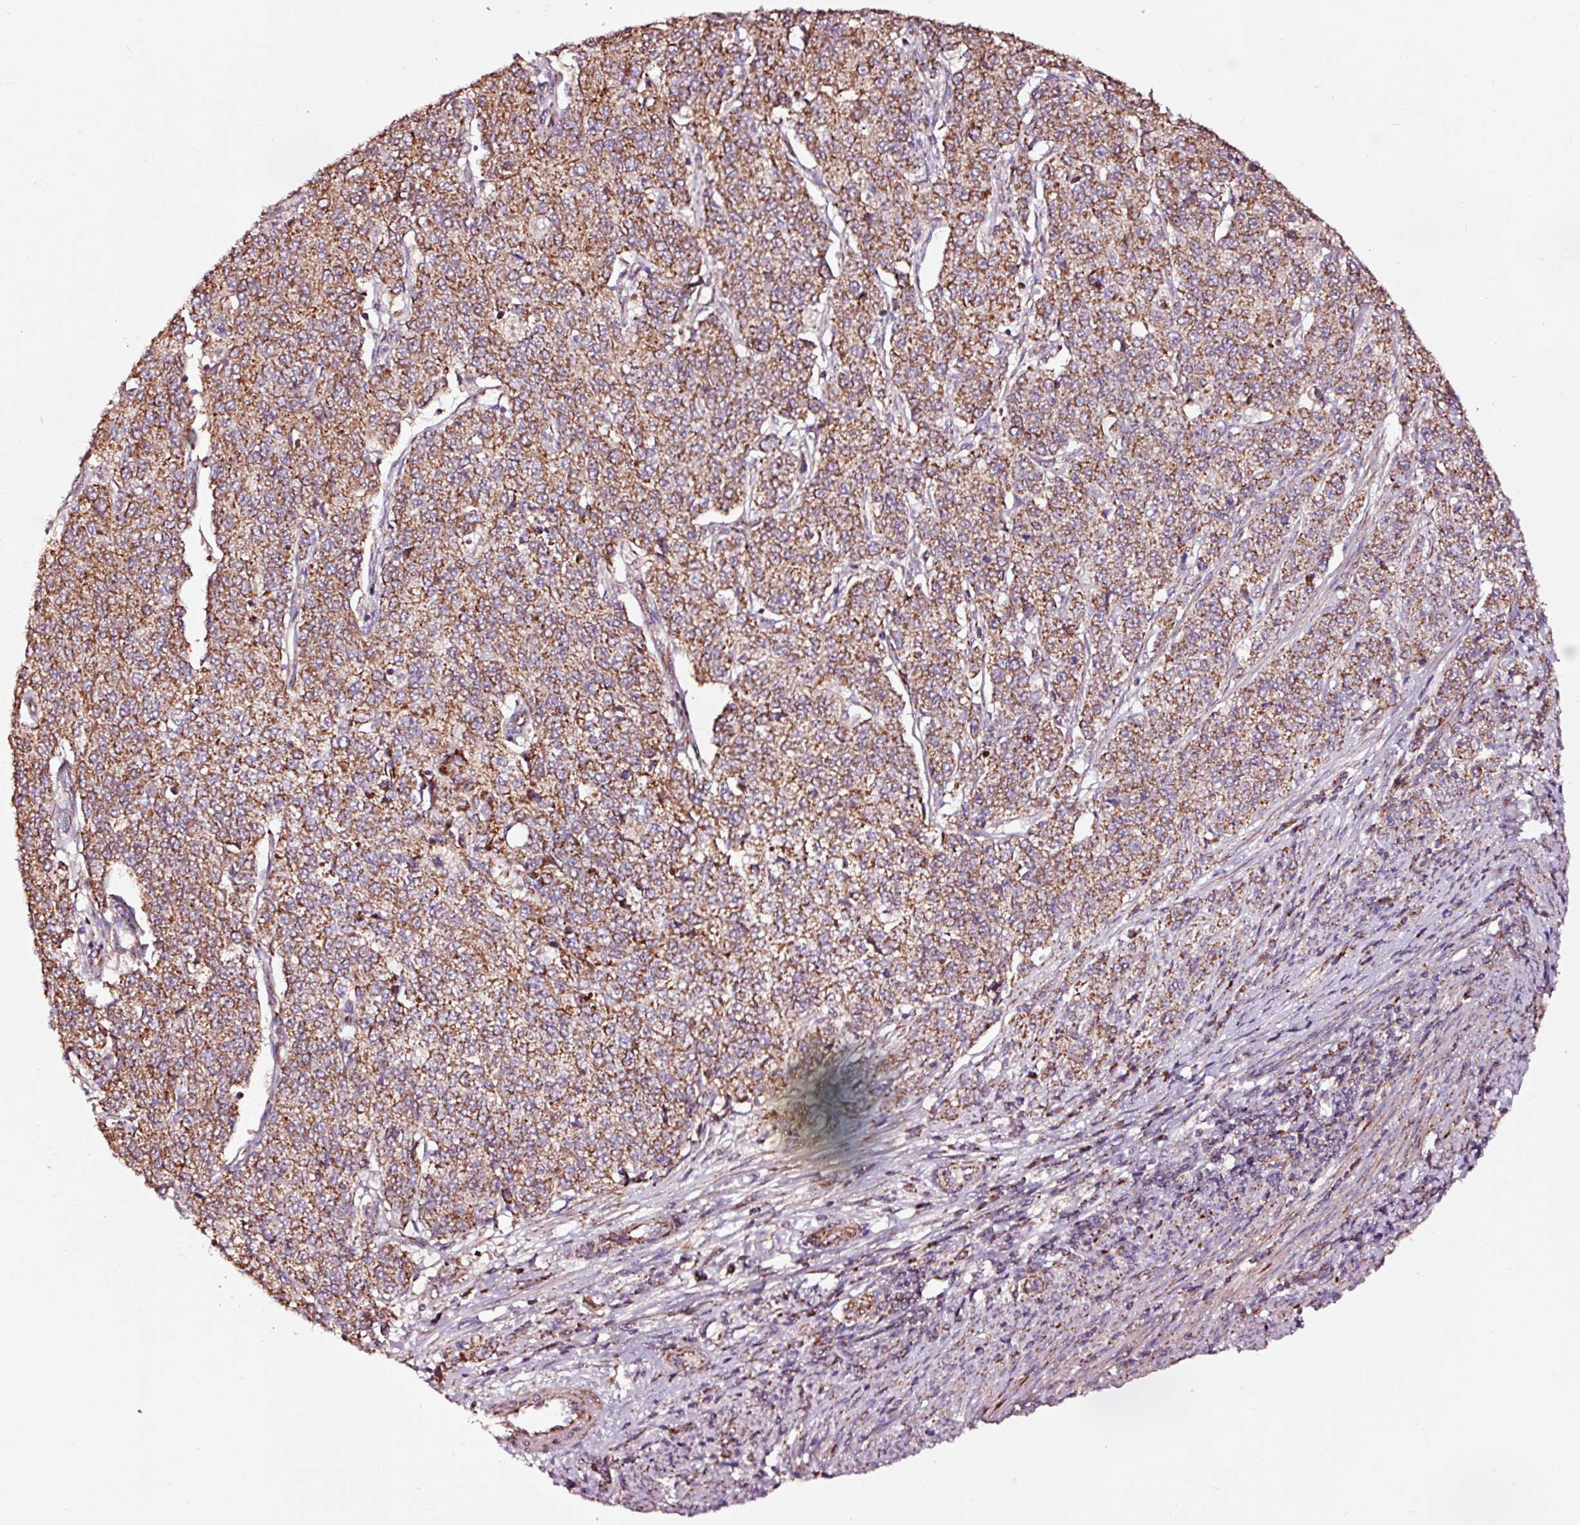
{"staining": {"intensity": "moderate", "quantity": ">75%", "location": "cytoplasmic/membranous"}, "tissue": "endometrial cancer", "cell_type": "Tumor cells", "image_type": "cancer", "snomed": [{"axis": "morphology", "description": "Adenocarcinoma, NOS"}, {"axis": "topography", "description": "Endometrium"}], "caption": "The micrograph shows immunohistochemical staining of adenocarcinoma (endometrial). There is moderate cytoplasmic/membranous positivity is present in about >75% of tumor cells.", "gene": "TPM1", "patient": {"sex": "female", "age": 50}}